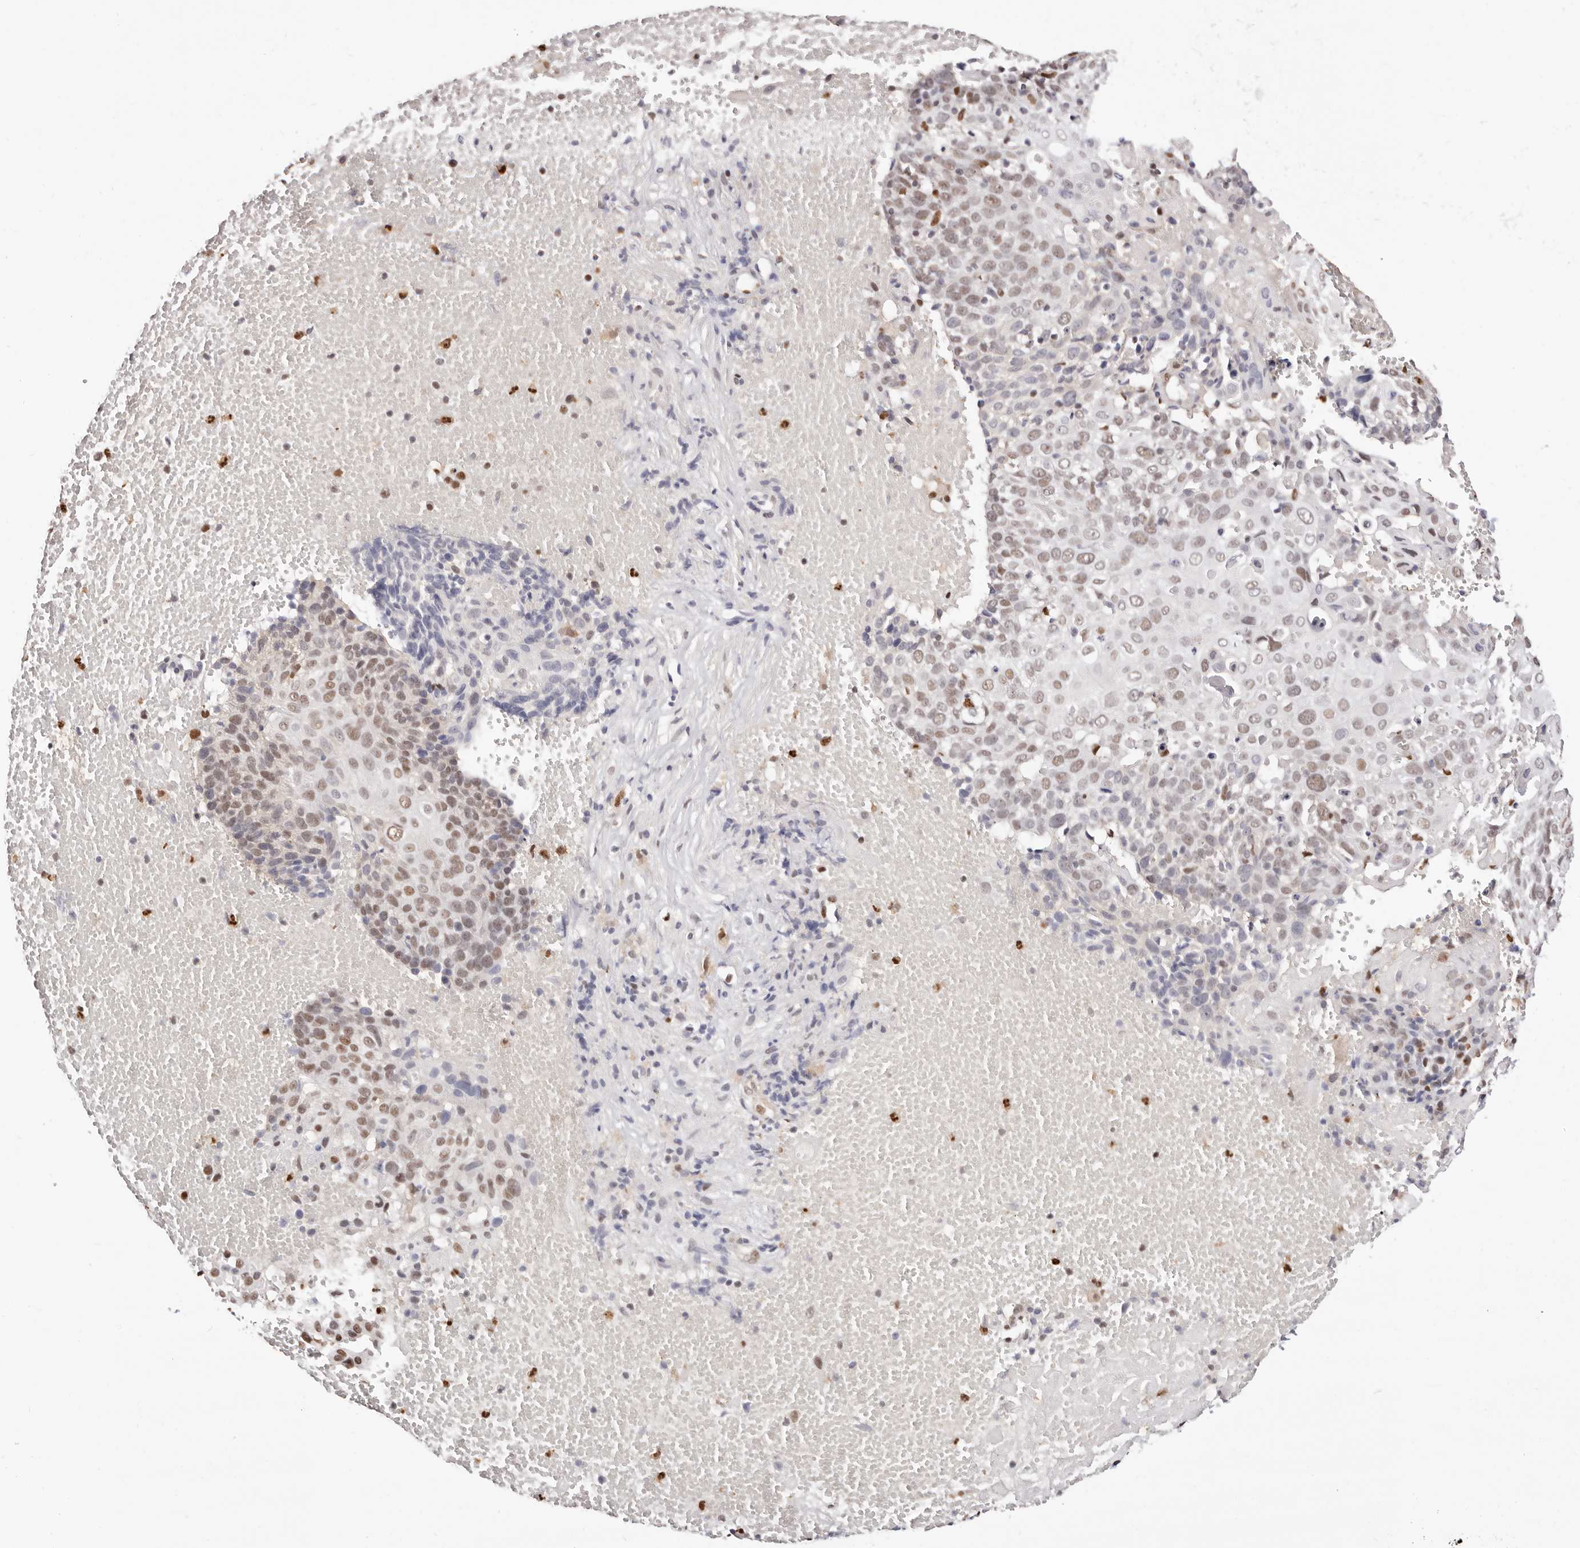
{"staining": {"intensity": "moderate", "quantity": "25%-75%", "location": "nuclear"}, "tissue": "cervical cancer", "cell_type": "Tumor cells", "image_type": "cancer", "snomed": [{"axis": "morphology", "description": "Squamous cell carcinoma, NOS"}, {"axis": "topography", "description": "Cervix"}], "caption": "A photomicrograph of cervical cancer stained for a protein demonstrates moderate nuclear brown staining in tumor cells.", "gene": "TKT", "patient": {"sex": "female", "age": 74}}